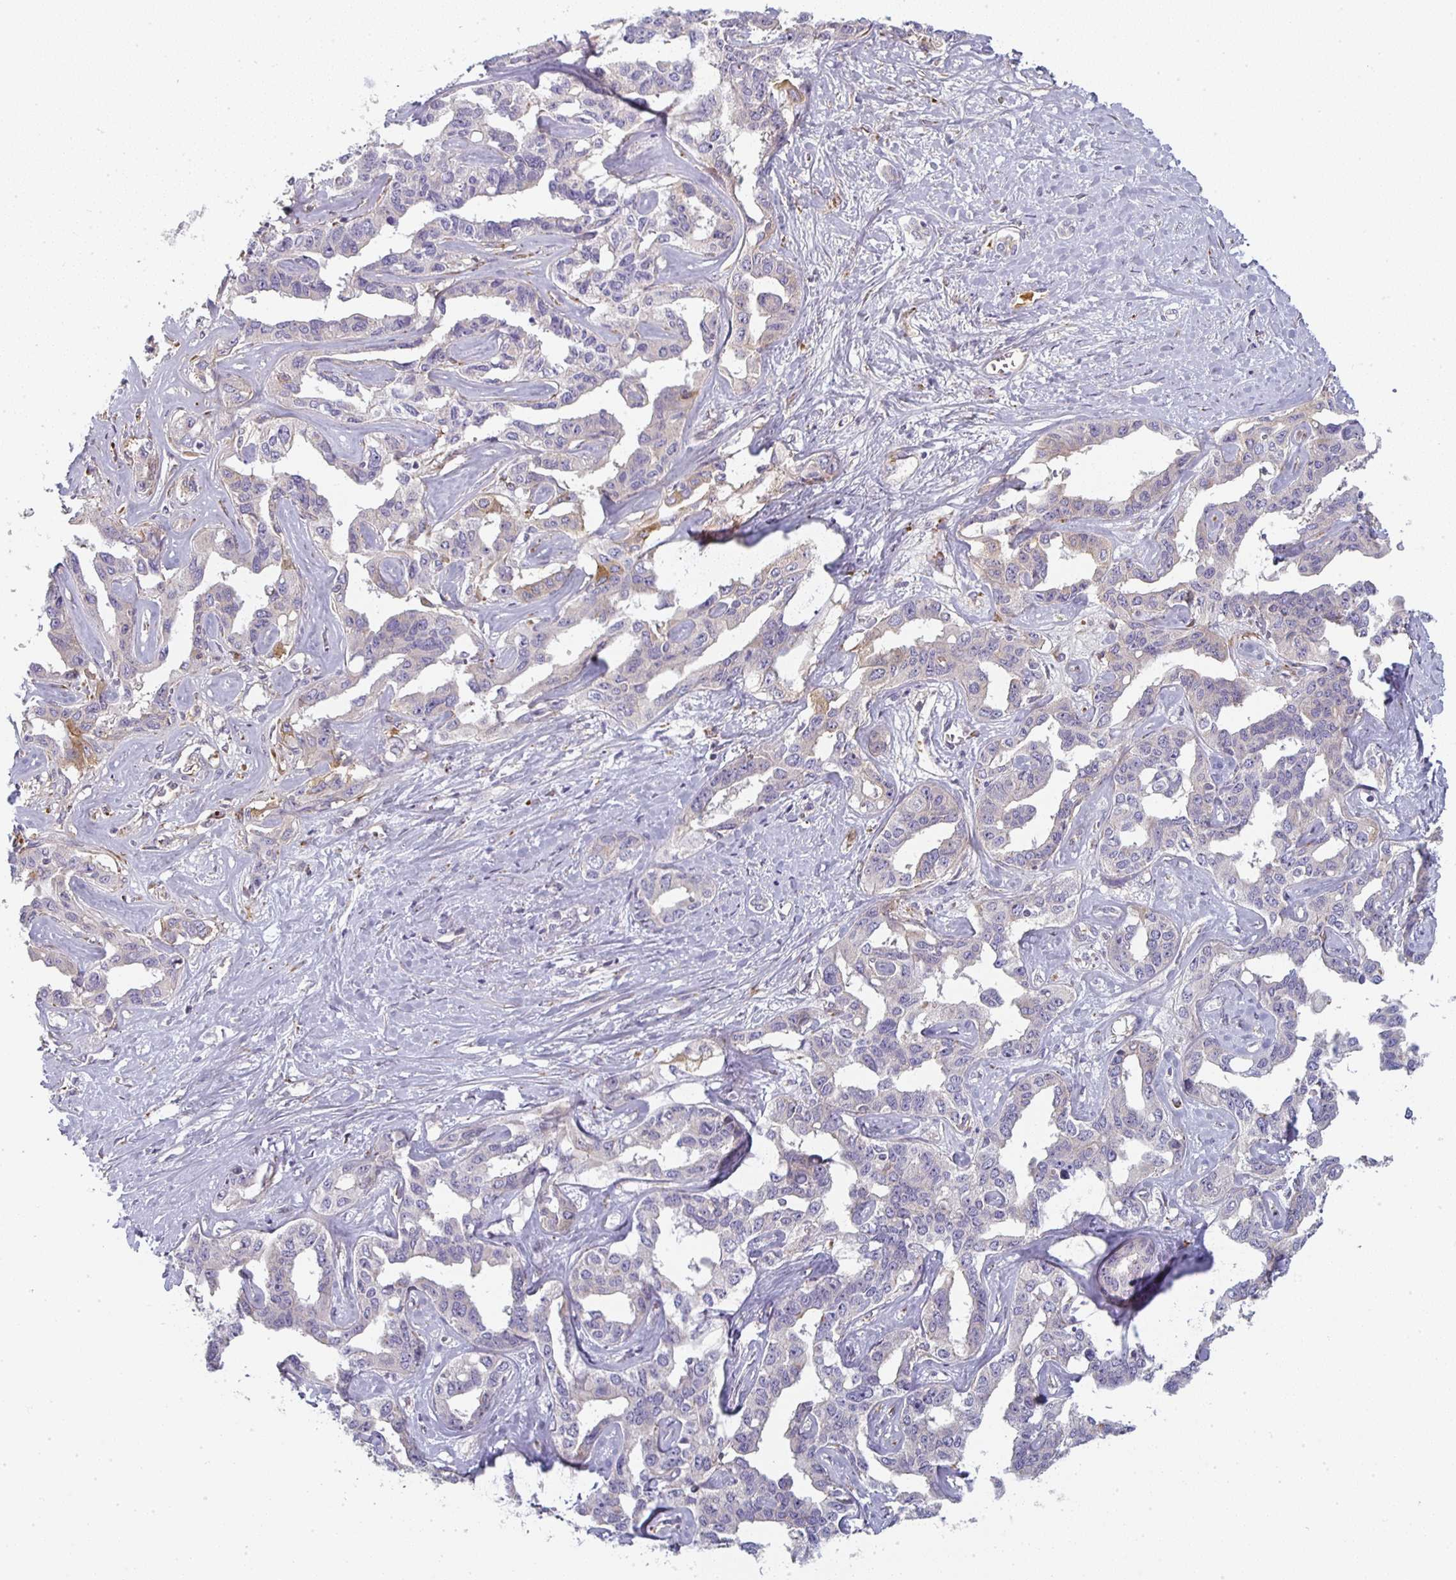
{"staining": {"intensity": "negative", "quantity": "none", "location": "none"}, "tissue": "liver cancer", "cell_type": "Tumor cells", "image_type": "cancer", "snomed": [{"axis": "morphology", "description": "Cholangiocarcinoma"}, {"axis": "topography", "description": "Liver"}], "caption": "An image of liver cholangiocarcinoma stained for a protein reveals no brown staining in tumor cells. The staining was performed using DAB to visualize the protein expression in brown, while the nuclei were stained in blue with hematoxylin (Magnification: 20x).", "gene": "CTHRC1", "patient": {"sex": "male", "age": 59}}